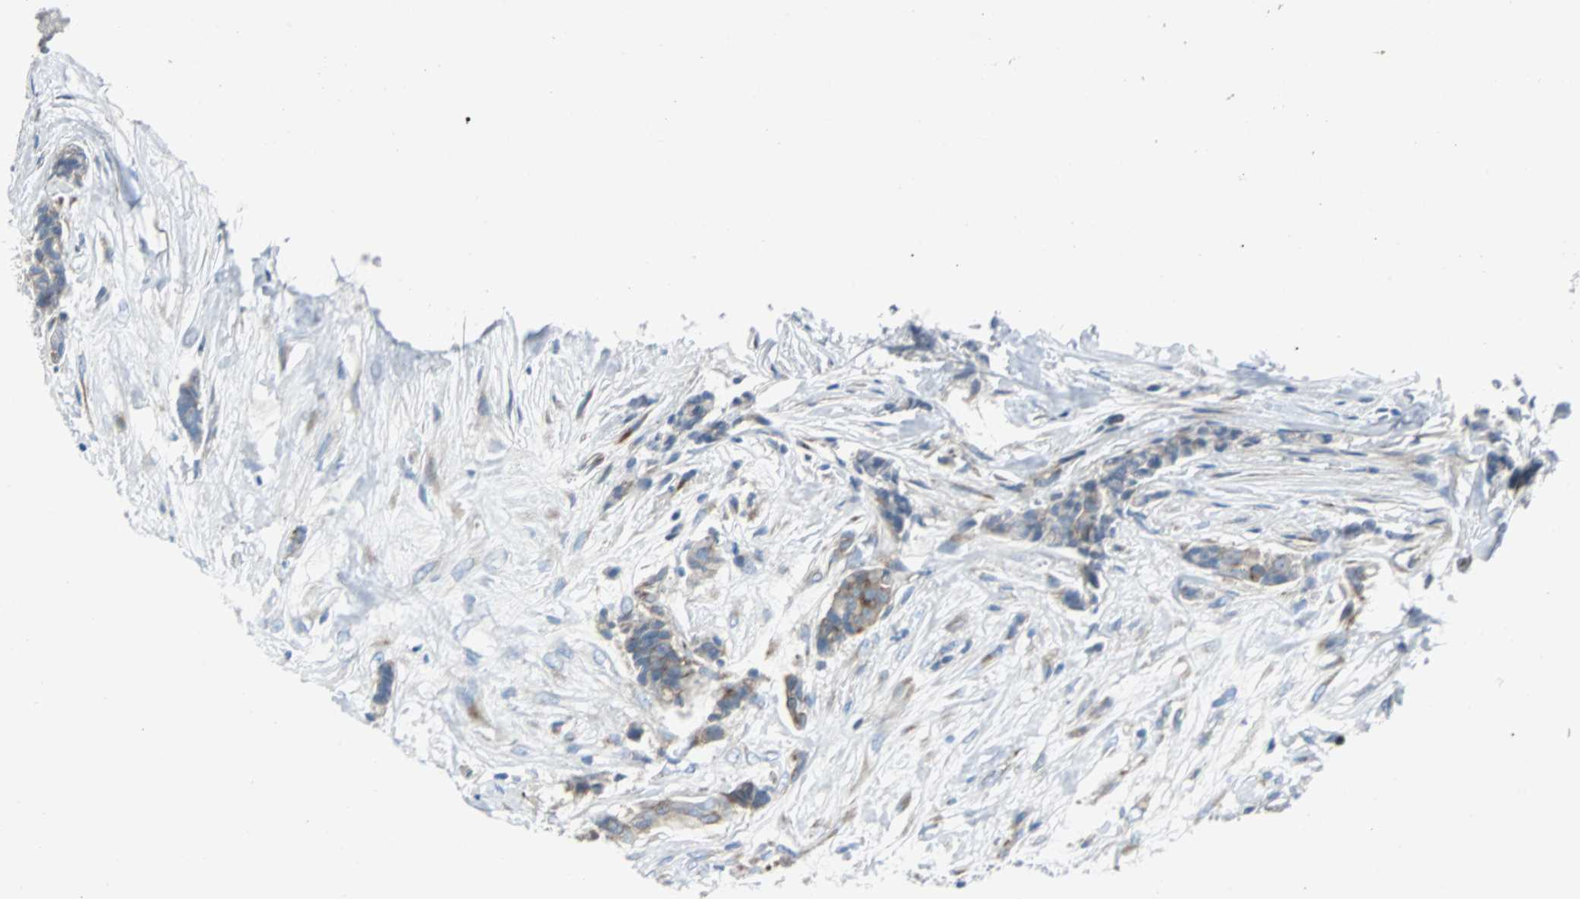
{"staining": {"intensity": "moderate", "quantity": ">75%", "location": "cytoplasmic/membranous"}, "tissue": "breast cancer", "cell_type": "Tumor cells", "image_type": "cancer", "snomed": [{"axis": "morphology", "description": "Duct carcinoma"}, {"axis": "topography", "description": "Breast"}], "caption": "This photomicrograph shows IHC staining of human breast cancer (infiltrating ductal carcinoma), with medium moderate cytoplasmic/membranous staining in about >75% of tumor cells.", "gene": "BBC3", "patient": {"sex": "female", "age": 40}}